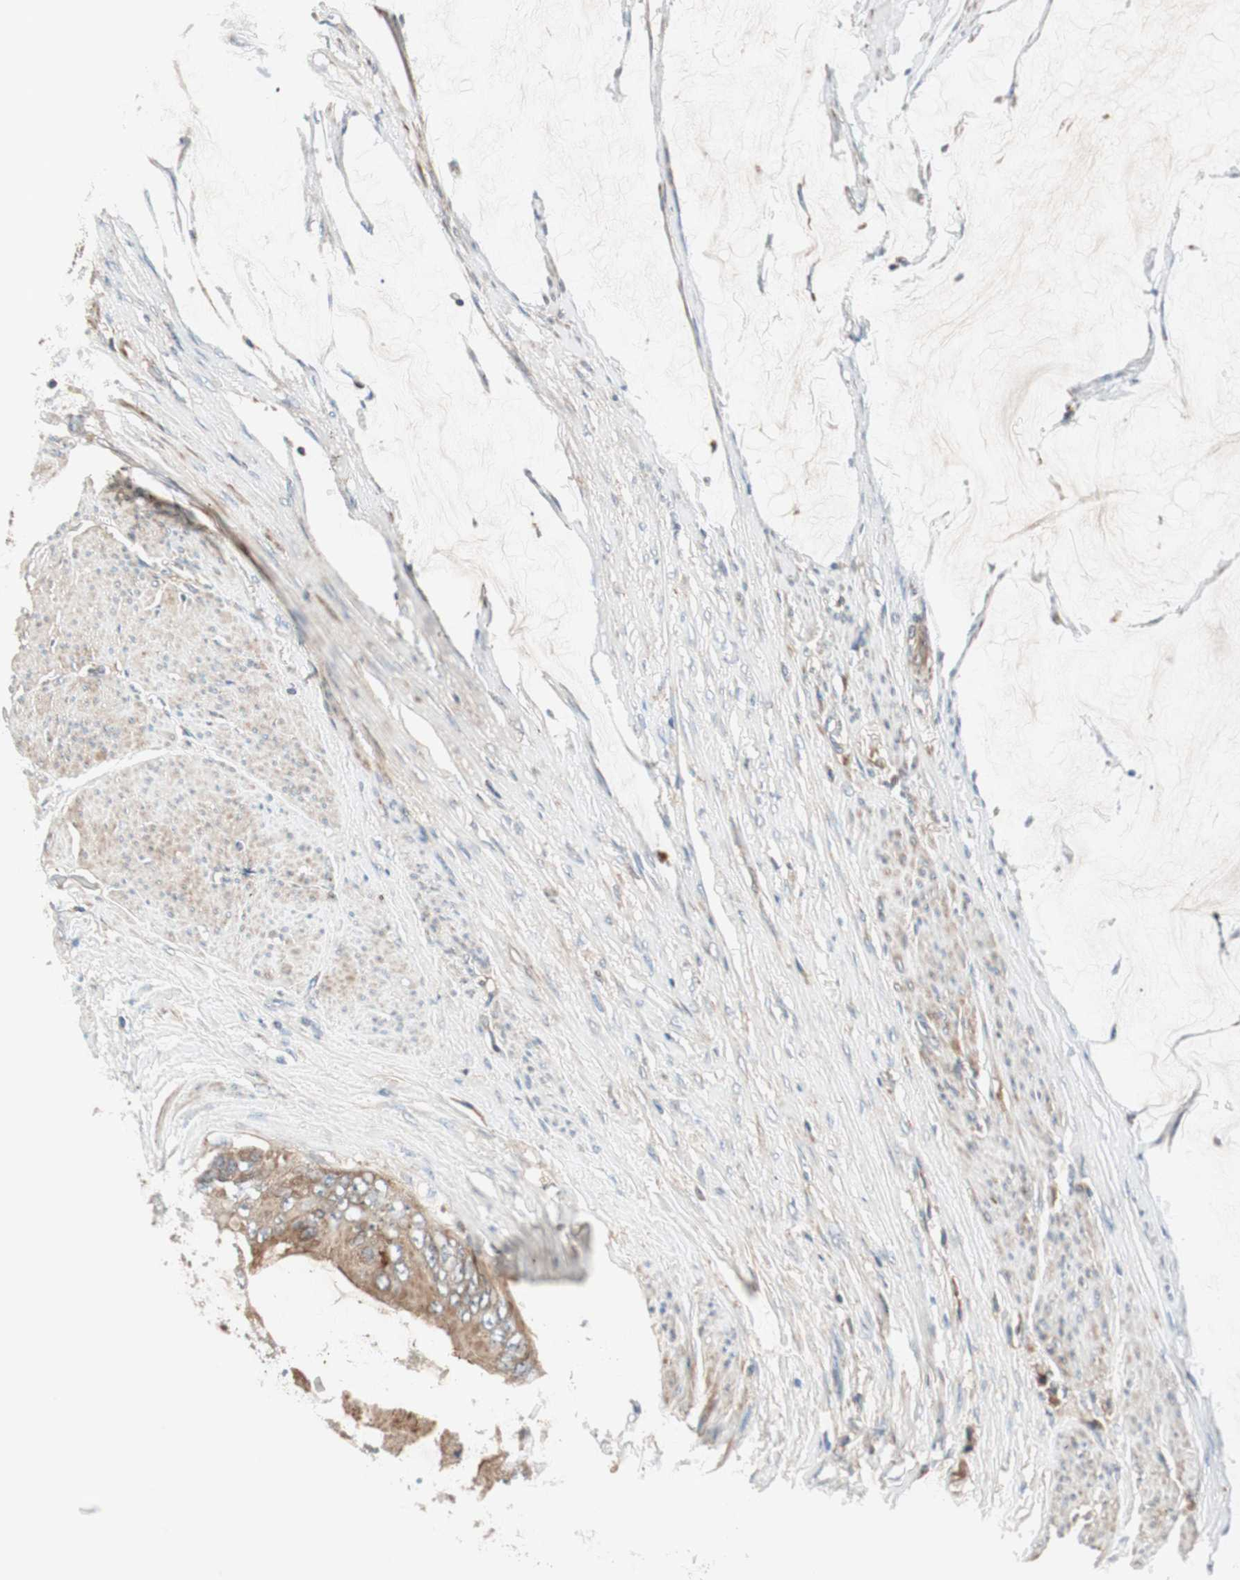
{"staining": {"intensity": "moderate", "quantity": ">75%", "location": "cytoplasmic/membranous"}, "tissue": "colorectal cancer", "cell_type": "Tumor cells", "image_type": "cancer", "snomed": [{"axis": "morphology", "description": "Normal tissue, NOS"}, {"axis": "morphology", "description": "Adenocarcinoma, NOS"}, {"axis": "topography", "description": "Rectum"}, {"axis": "topography", "description": "Peripheral nerve tissue"}], "caption": "Immunohistochemistry histopathology image of neoplastic tissue: human colorectal cancer (adenocarcinoma) stained using immunohistochemistry (IHC) demonstrates medium levels of moderate protein expression localized specifically in the cytoplasmic/membranous of tumor cells, appearing as a cytoplasmic/membranous brown color.", "gene": "HPN", "patient": {"sex": "female", "age": 77}}